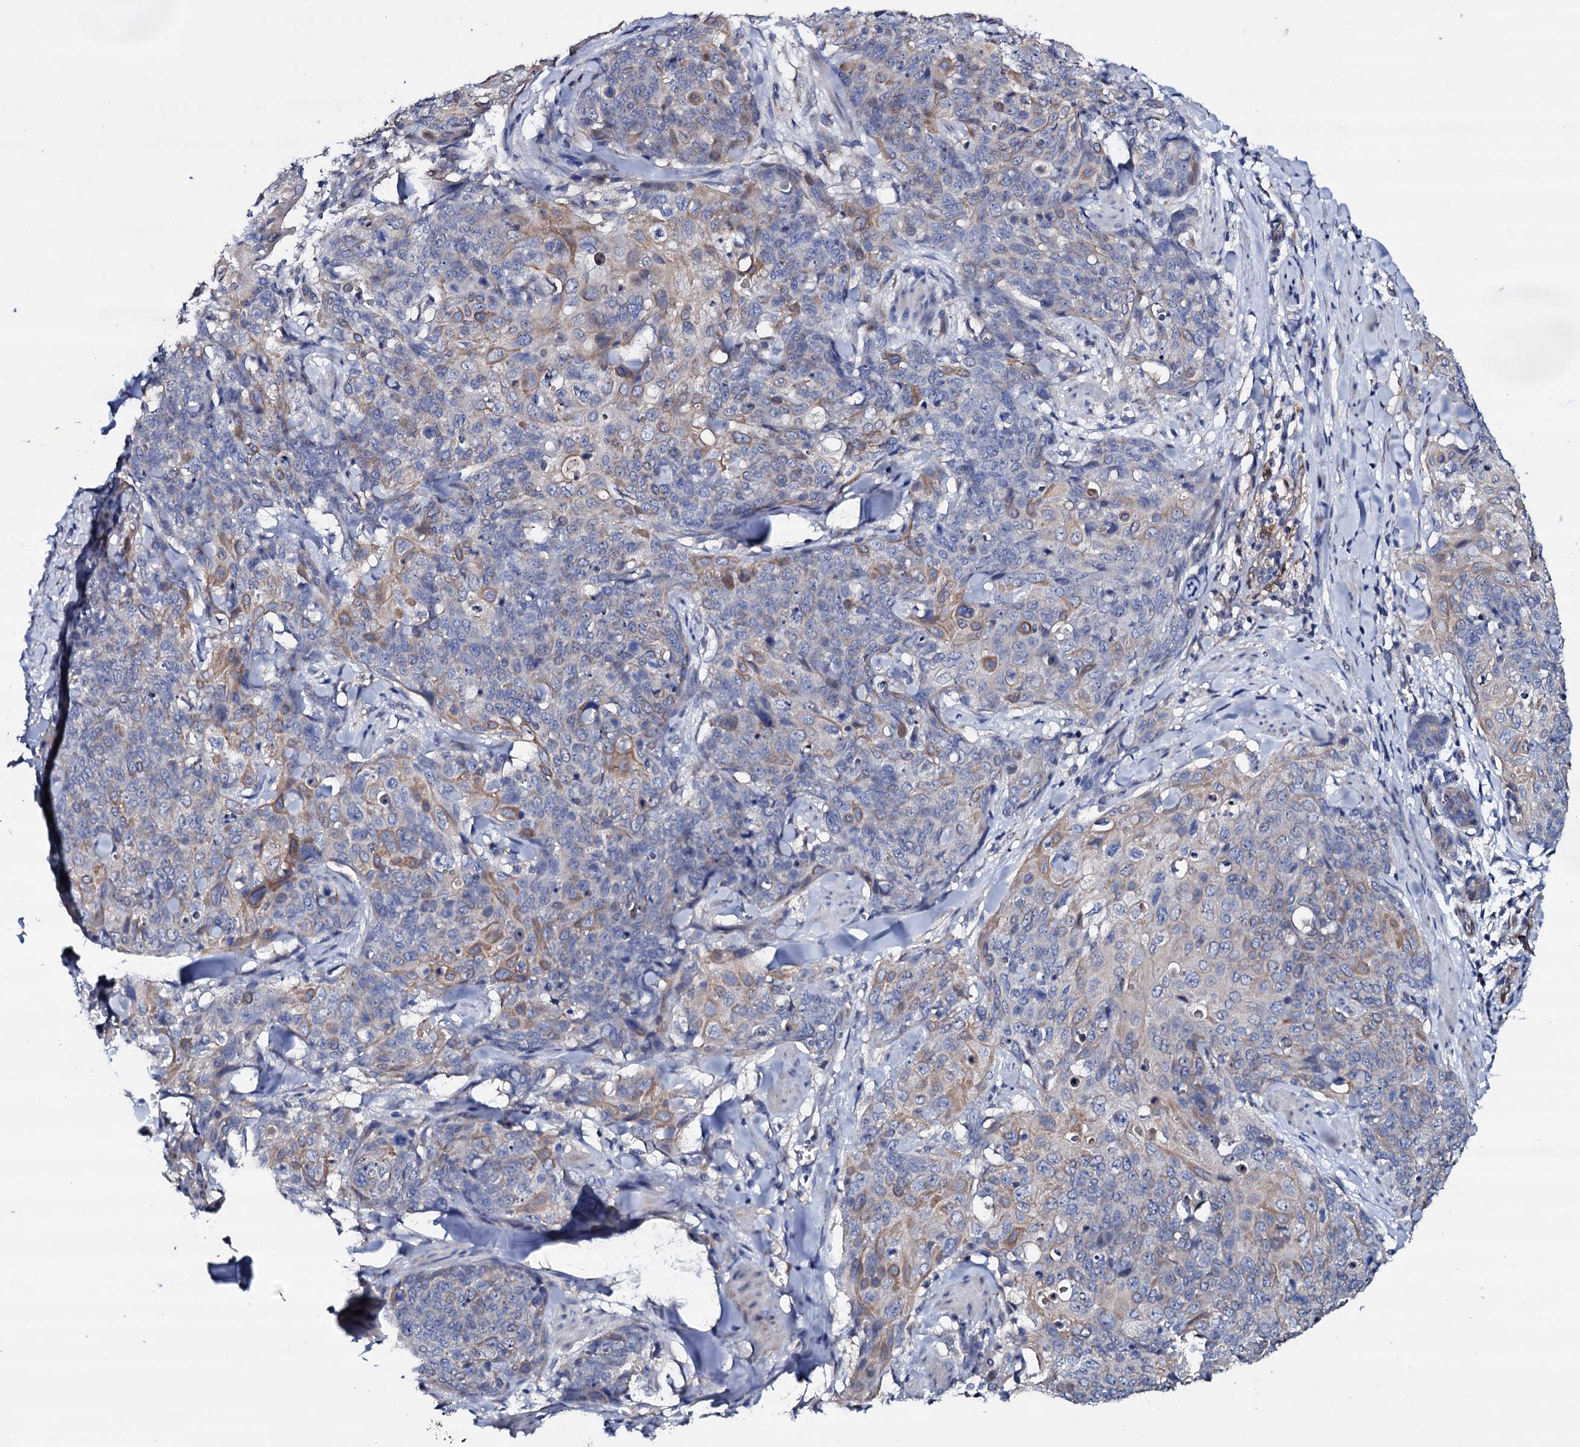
{"staining": {"intensity": "weak", "quantity": "<25%", "location": "cytoplasmic/membranous"}, "tissue": "skin cancer", "cell_type": "Tumor cells", "image_type": "cancer", "snomed": [{"axis": "morphology", "description": "Squamous cell carcinoma, NOS"}, {"axis": "topography", "description": "Skin"}, {"axis": "topography", "description": "Vulva"}], "caption": "Histopathology image shows no significant protein positivity in tumor cells of skin squamous cell carcinoma.", "gene": "BCL2L14", "patient": {"sex": "female", "age": 85}}